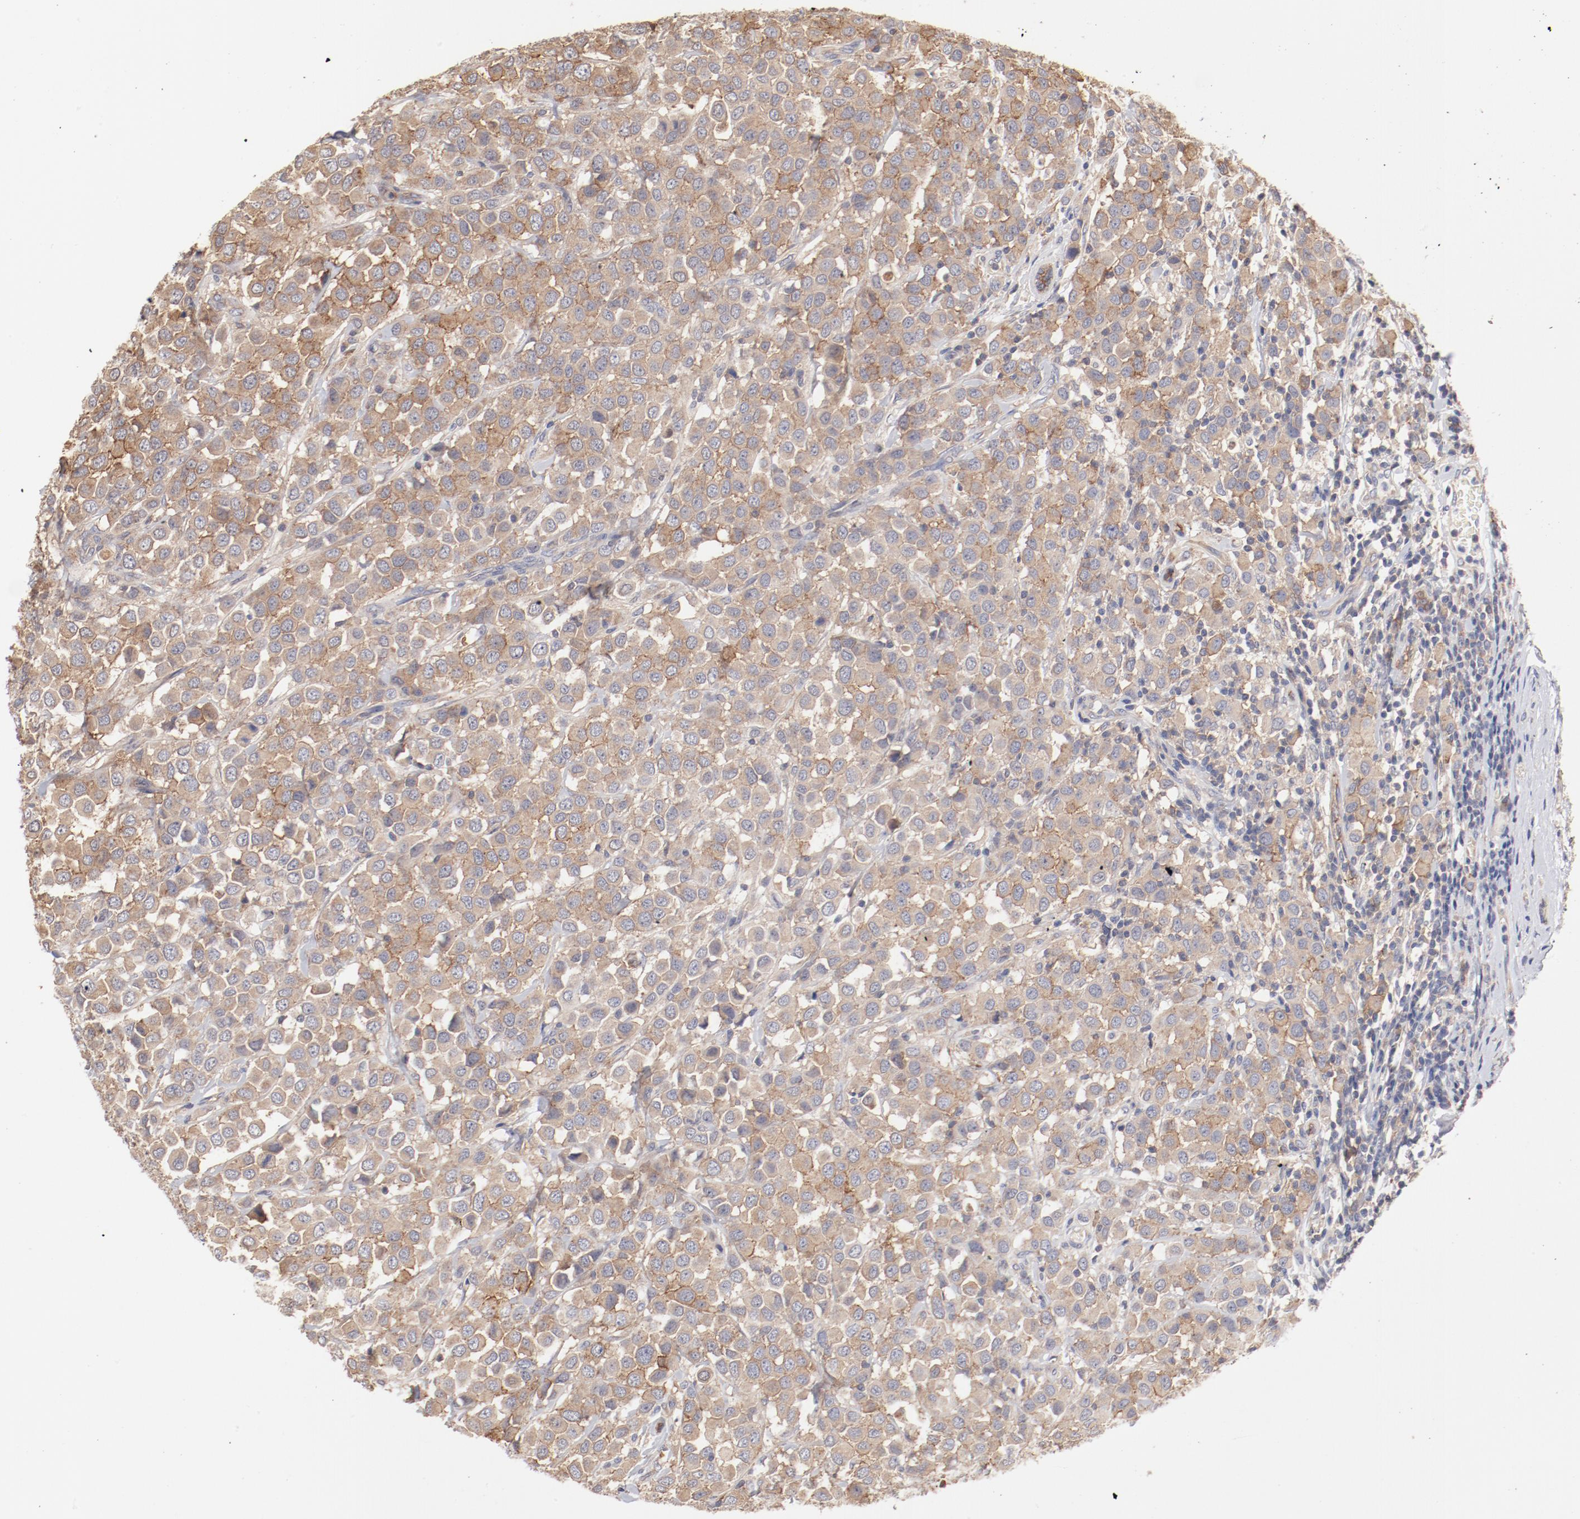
{"staining": {"intensity": "moderate", "quantity": ">75%", "location": "cytoplasmic/membranous"}, "tissue": "breast cancer", "cell_type": "Tumor cells", "image_type": "cancer", "snomed": [{"axis": "morphology", "description": "Duct carcinoma"}, {"axis": "topography", "description": "Breast"}], "caption": "High-power microscopy captured an immunohistochemistry image of breast intraductal carcinoma, revealing moderate cytoplasmic/membranous positivity in approximately >75% of tumor cells. The protein is stained brown, and the nuclei are stained in blue (DAB (3,3'-diaminobenzidine) IHC with brightfield microscopy, high magnification).", "gene": "SETD3", "patient": {"sex": "female", "age": 61}}